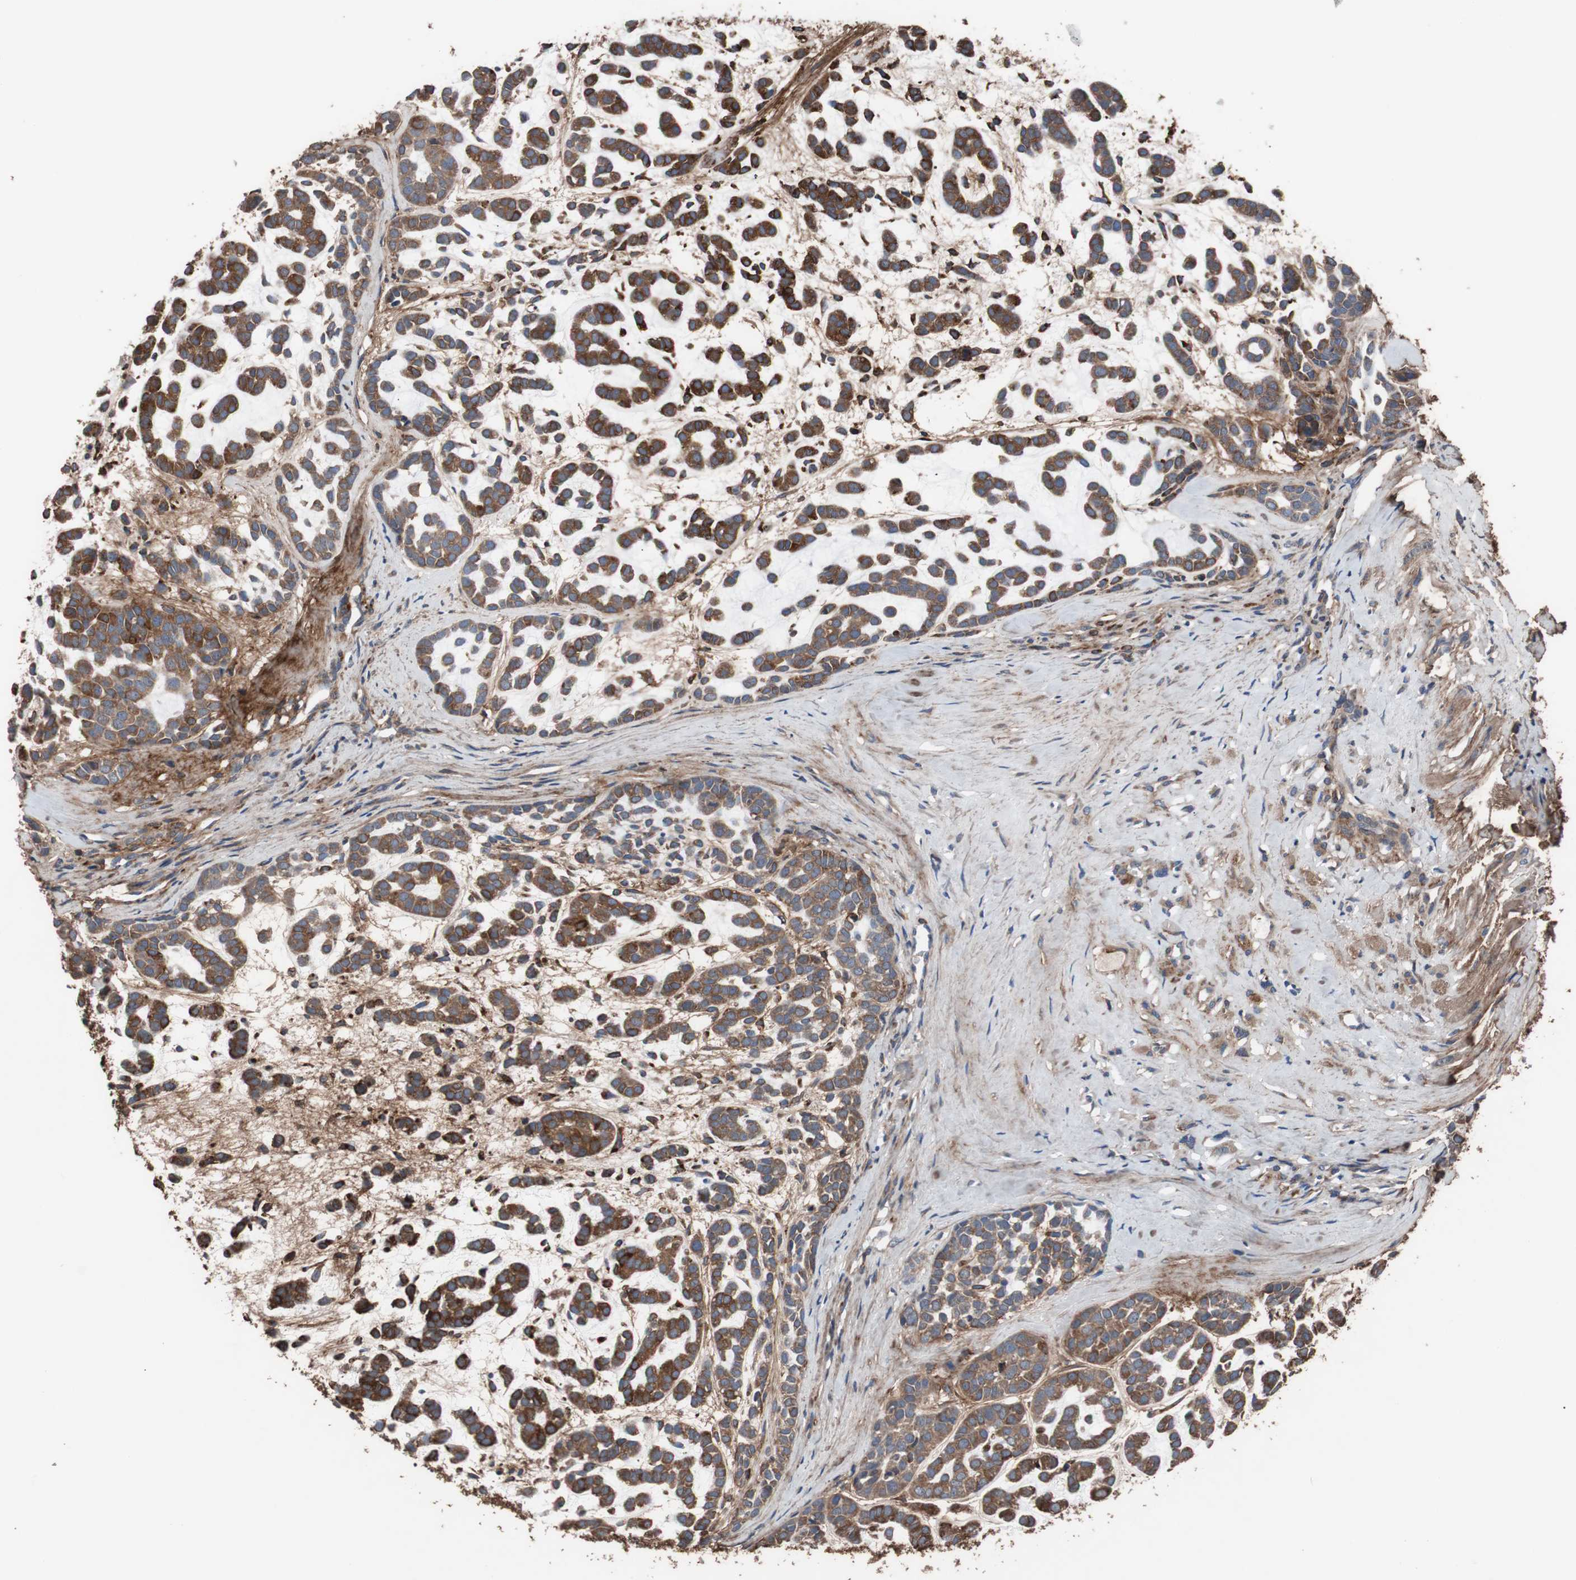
{"staining": {"intensity": "moderate", "quantity": ">75%", "location": "cytoplasmic/membranous"}, "tissue": "head and neck cancer", "cell_type": "Tumor cells", "image_type": "cancer", "snomed": [{"axis": "morphology", "description": "Adenocarcinoma, NOS"}, {"axis": "morphology", "description": "Adenoma, NOS"}, {"axis": "topography", "description": "Head-Neck"}], "caption": "The immunohistochemical stain shows moderate cytoplasmic/membranous staining in tumor cells of head and neck cancer (adenocarcinoma) tissue. The protein of interest is stained brown, and the nuclei are stained in blue (DAB IHC with brightfield microscopy, high magnification).", "gene": "COL6A2", "patient": {"sex": "female", "age": 55}}